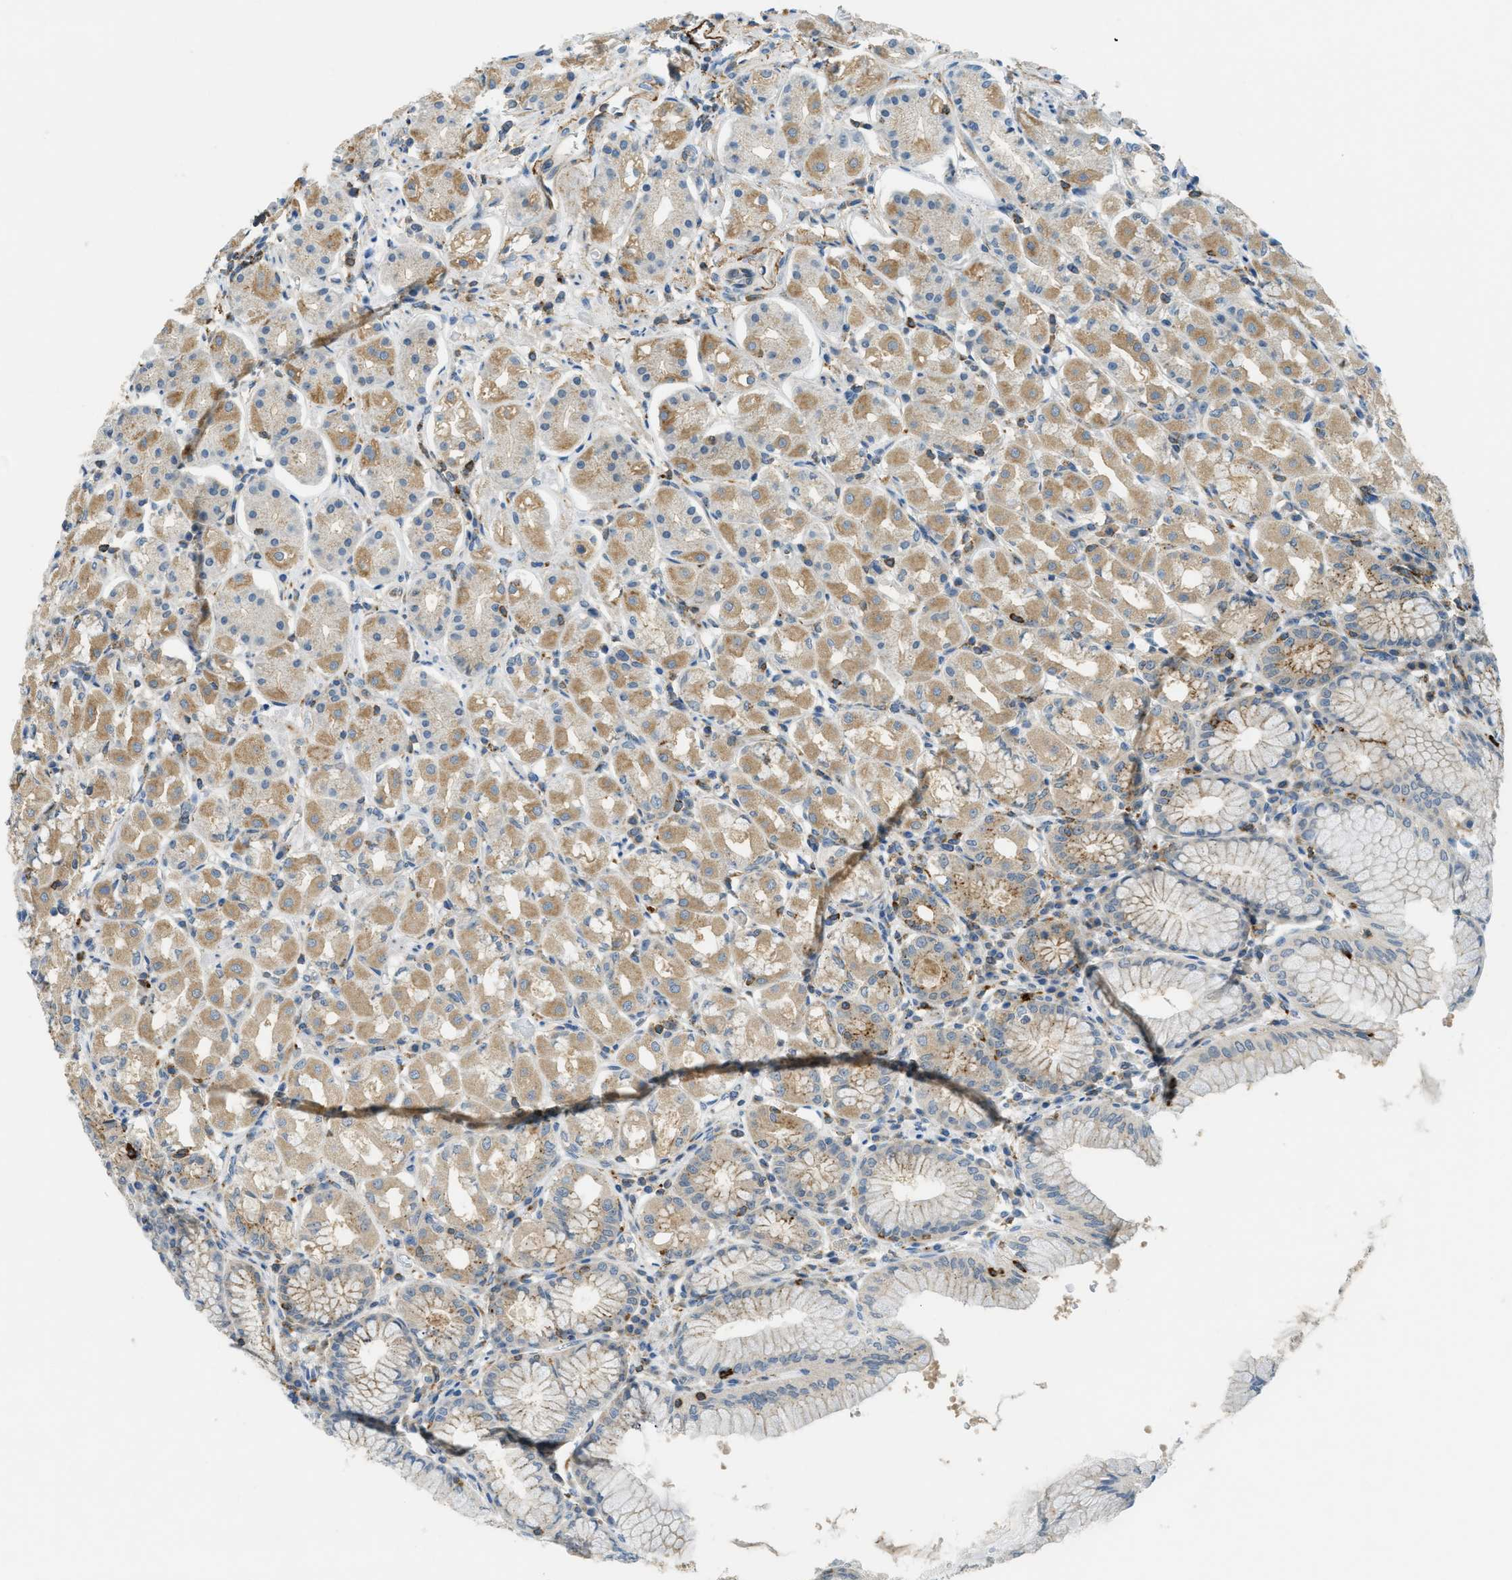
{"staining": {"intensity": "moderate", "quantity": "25%-75%", "location": "cytoplasmic/membranous"}, "tissue": "stomach", "cell_type": "Glandular cells", "image_type": "normal", "snomed": [{"axis": "morphology", "description": "Normal tissue, NOS"}, {"axis": "topography", "description": "Stomach"}, {"axis": "topography", "description": "Stomach, lower"}], "caption": "A medium amount of moderate cytoplasmic/membranous expression is identified in approximately 25%-75% of glandular cells in benign stomach.", "gene": "PLBD2", "patient": {"sex": "female", "age": 56}}